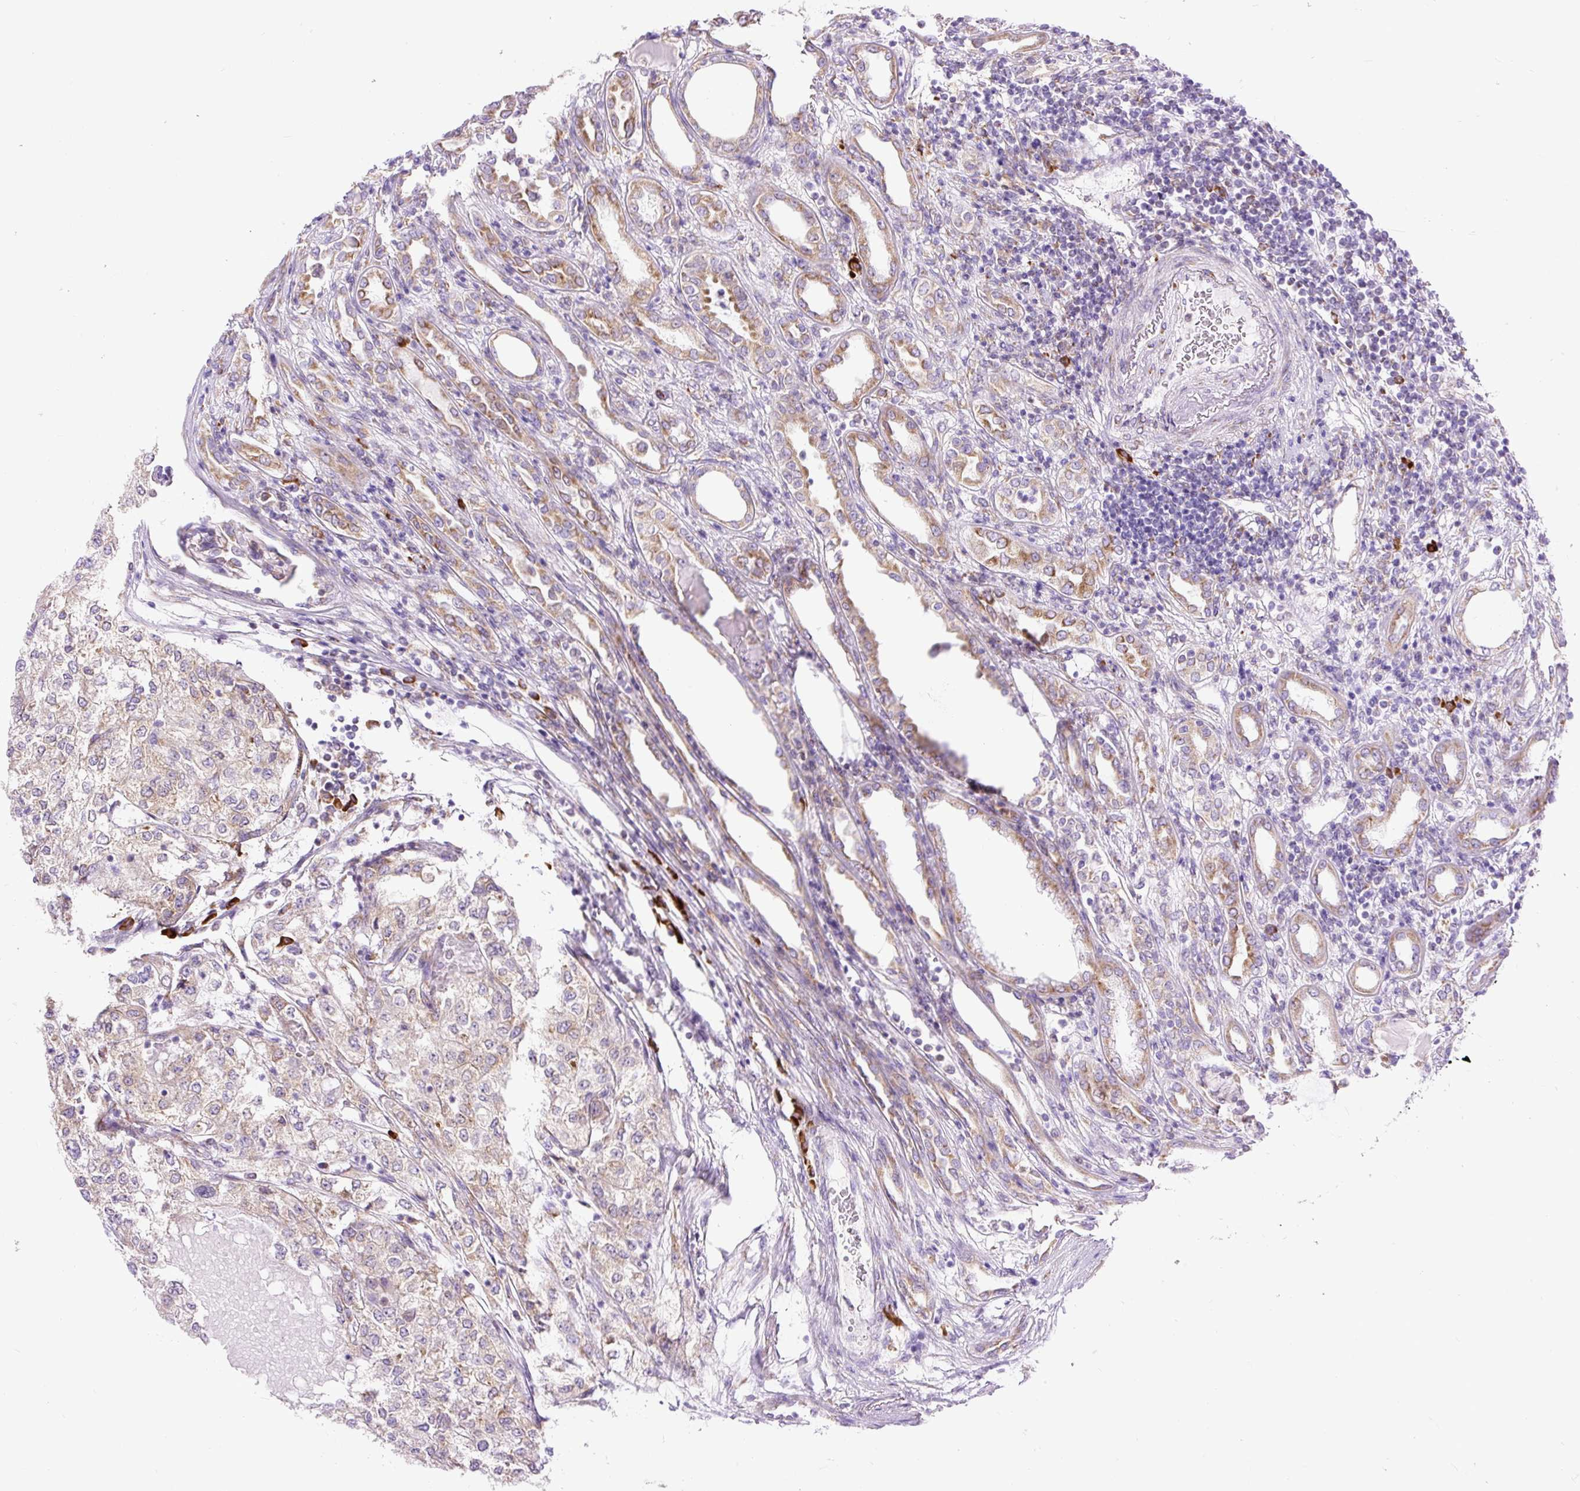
{"staining": {"intensity": "weak", "quantity": "<25%", "location": "cytoplasmic/membranous"}, "tissue": "renal cancer", "cell_type": "Tumor cells", "image_type": "cancer", "snomed": [{"axis": "morphology", "description": "Adenocarcinoma, NOS"}, {"axis": "topography", "description": "Kidney"}], "caption": "Protein analysis of renal cancer (adenocarcinoma) shows no significant staining in tumor cells.", "gene": "DDOST", "patient": {"sex": "female", "age": 54}}